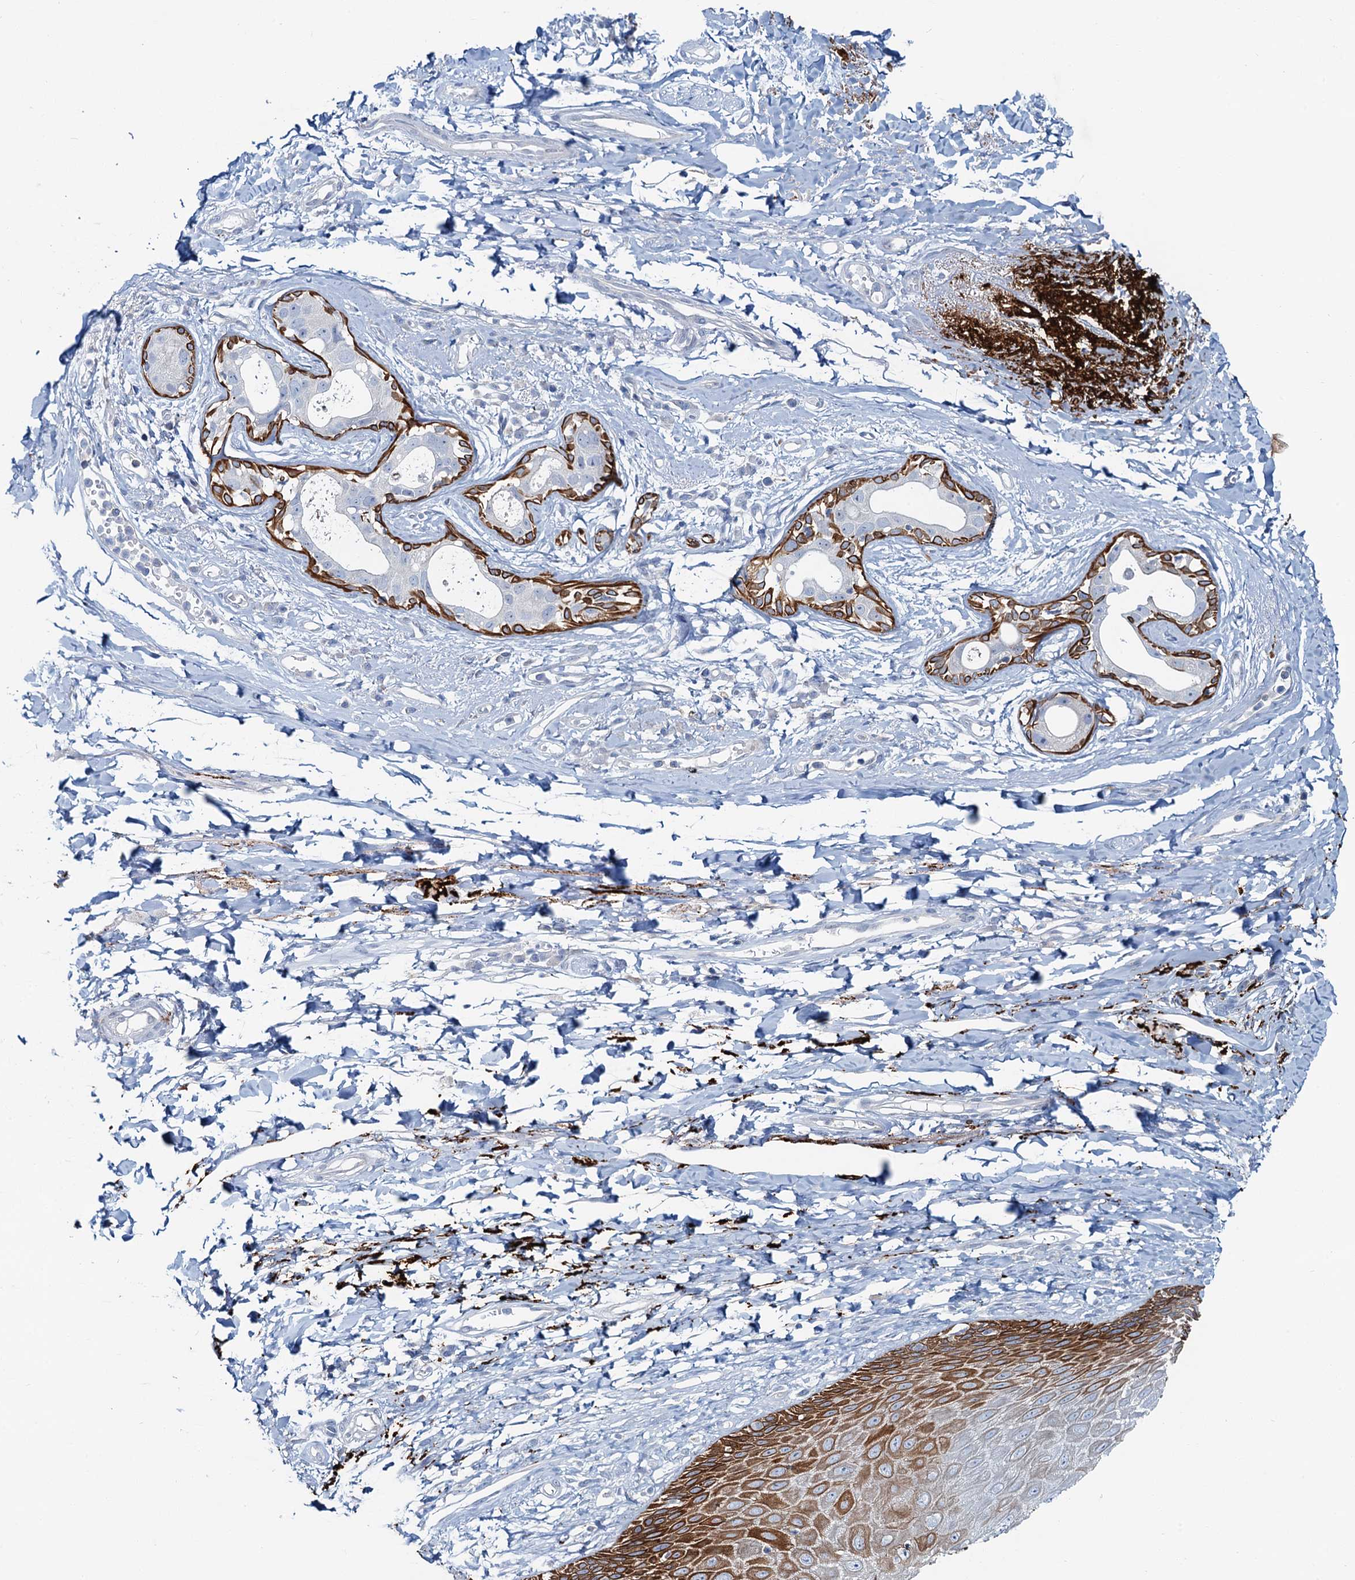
{"staining": {"intensity": "strong", "quantity": "25%-75%", "location": "cytoplasmic/membranous"}, "tissue": "skin", "cell_type": "Epidermal cells", "image_type": "normal", "snomed": [{"axis": "morphology", "description": "Normal tissue, NOS"}, {"axis": "topography", "description": "Anal"}], "caption": "Immunohistochemical staining of benign skin displays strong cytoplasmic/membranous protein expression in approximately 25%-75% of epidermal cells. The protein is stained brown, and the nuclei are stained in blue (DAB (3,3'-diaminobenzidine) IHC with brightfield microscopy, high magnification).", "gene": "ASTE1", "patient": {"sex": "male", "age": 78}}